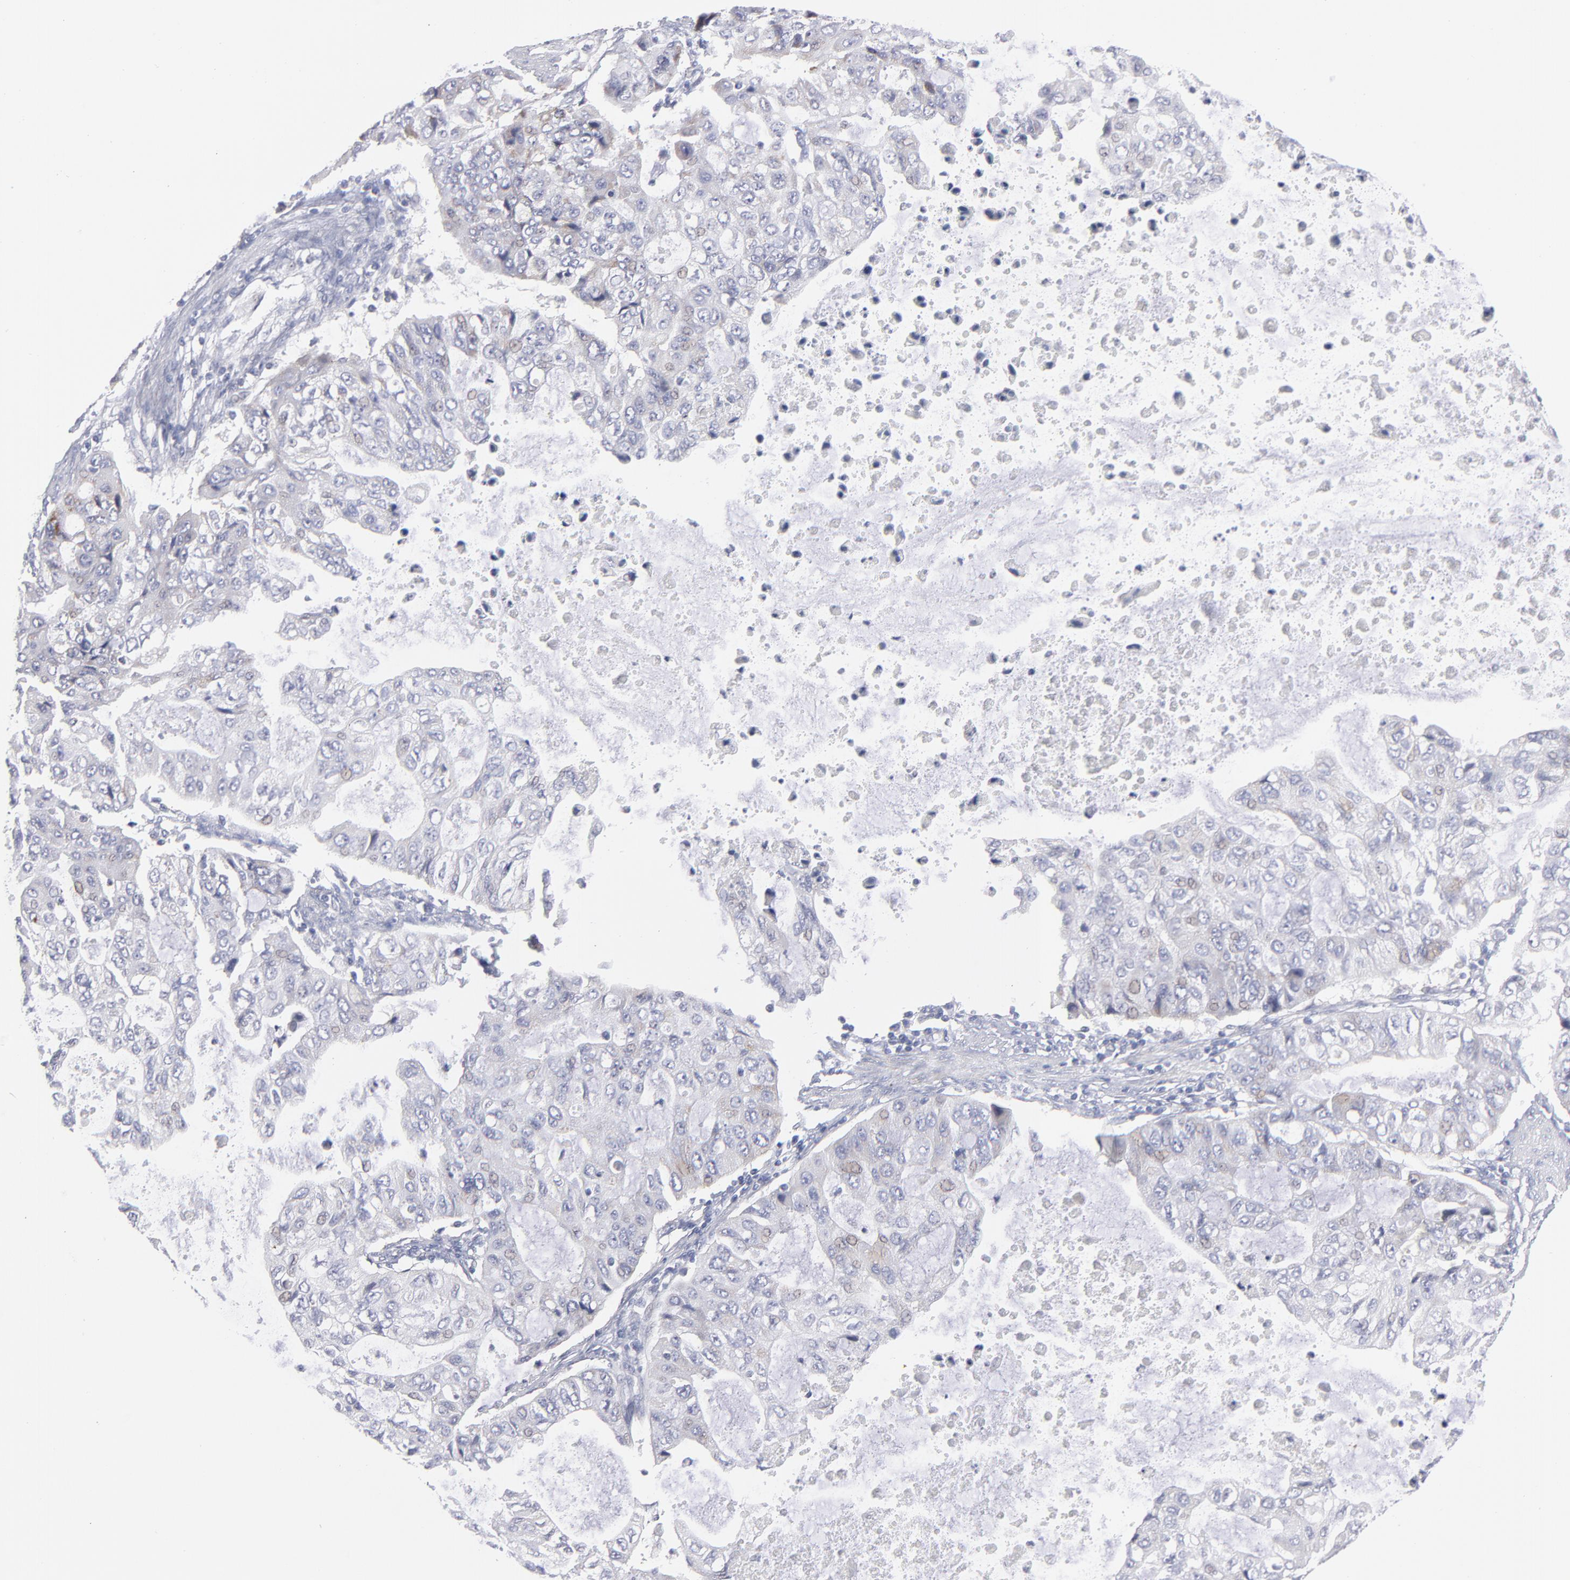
{"staining": {"intensity": "weak", "quantity": "<25%", "location": "cytoplasmic/membranous"}, "tissue": "stomach cancer", "cell_type": "Tumor cells", "image_type": "cancer", "snomed": [{"axis": "morphology", "description": "Adenocarcinoma, NOS"}, {"axis": "topography", "description": "Stomach, upper"}], "caption": "DAB immunohistochemical staining of human stomach adenocarcinoma reveals no significant positivity in tumor cells.", "gene": "MTHFD2", "patient": {"sex": "female", "age": 52}}